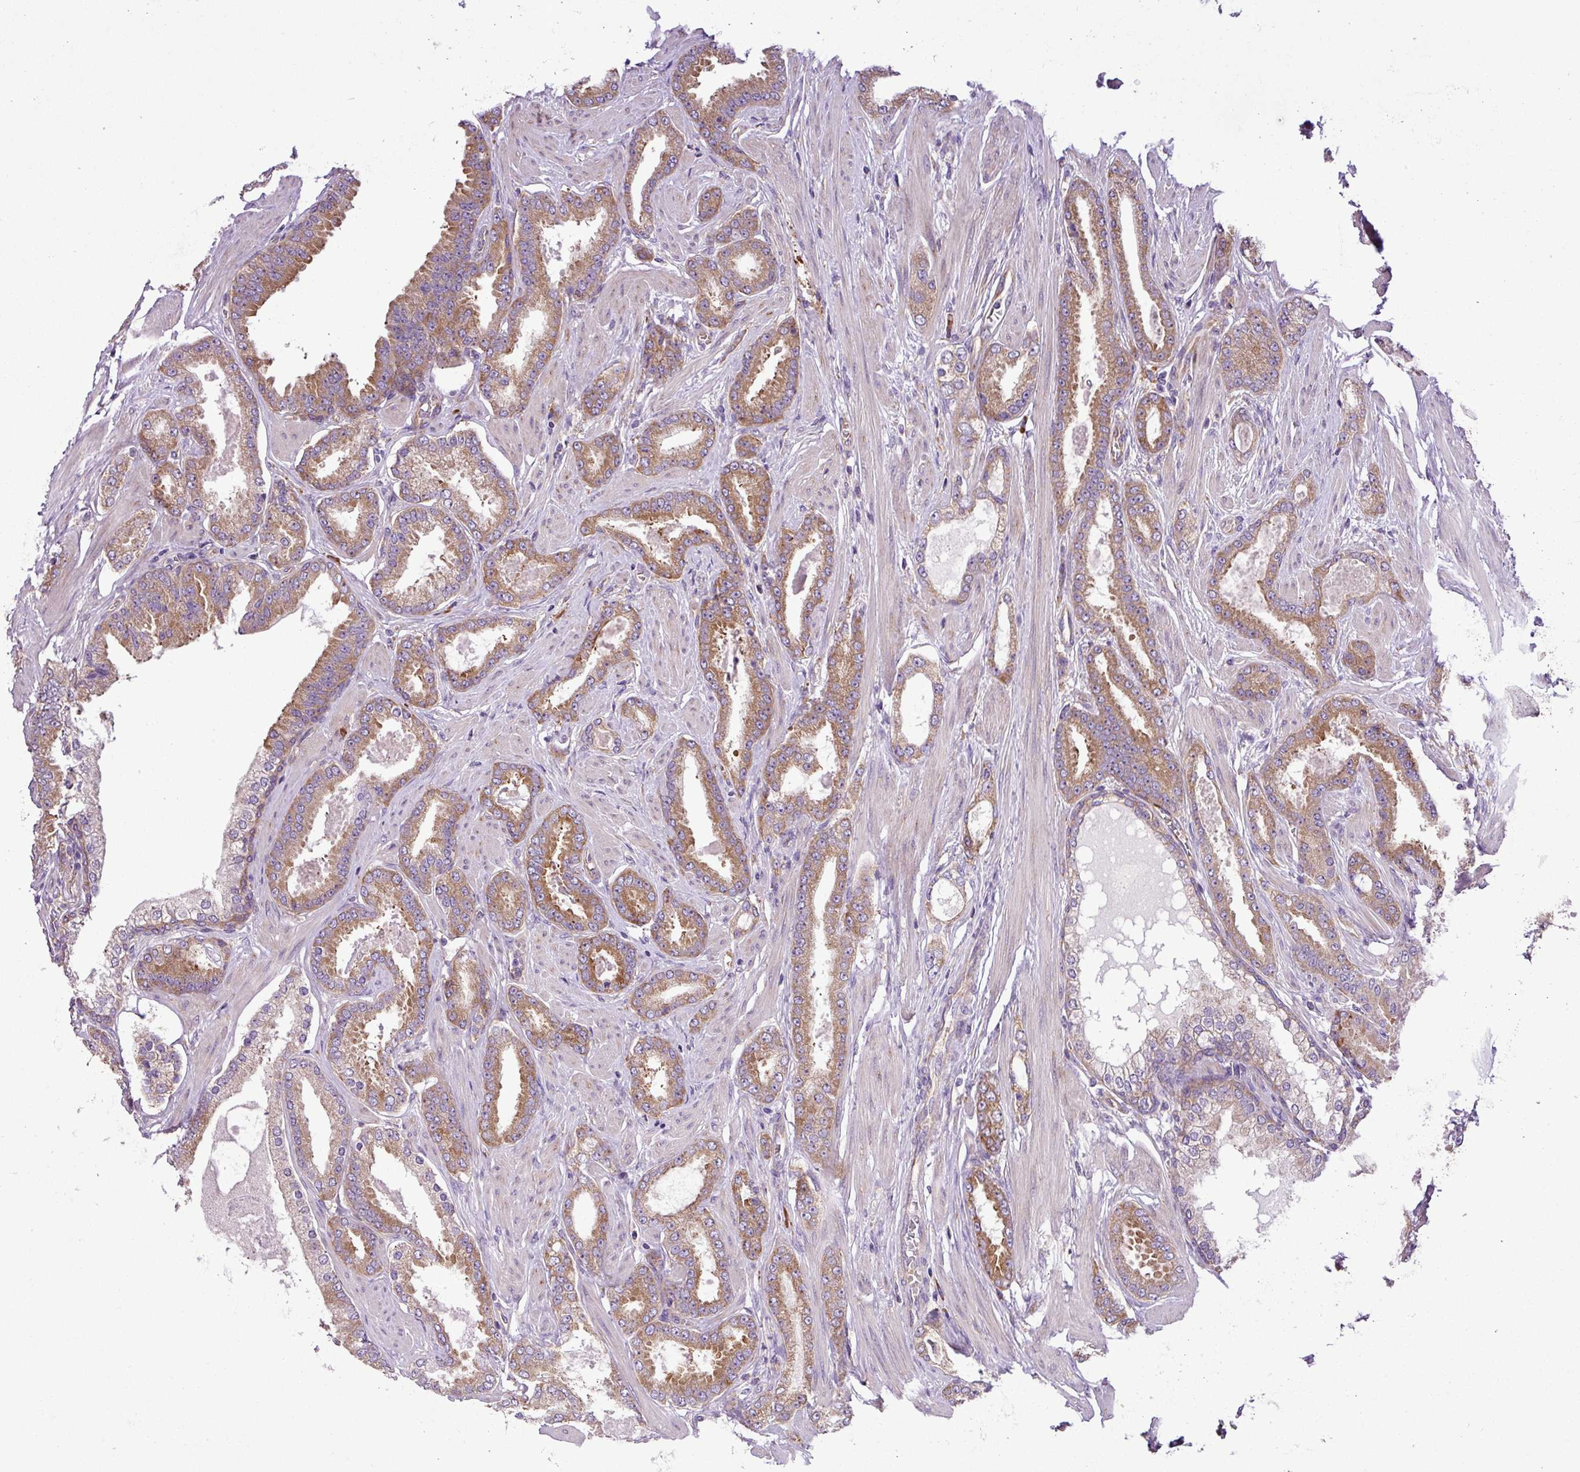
{"staining": {"intensity": "moderate", "quantity": "25%-75%", "location": "cytoplasmic/membranous"}, "tissue": "prostate cancer", "cell_type": "Tumor cells", "image_type": "cancer", "snomed": [{"axis": "morphology", "description": "Adenocarcinoma, Low grade"}, {"axis": "topography", "description": "Prostate"}], "caption": "A micrograph of prostate cancer stained for a protein shows moderate cytoplasmic/membranous brown staining in tumor cells. (Brightfield microscopy of DAB IHC at high magnification).", "gene": "RPL13", "patient": {"sex": "male", "age": 42}}